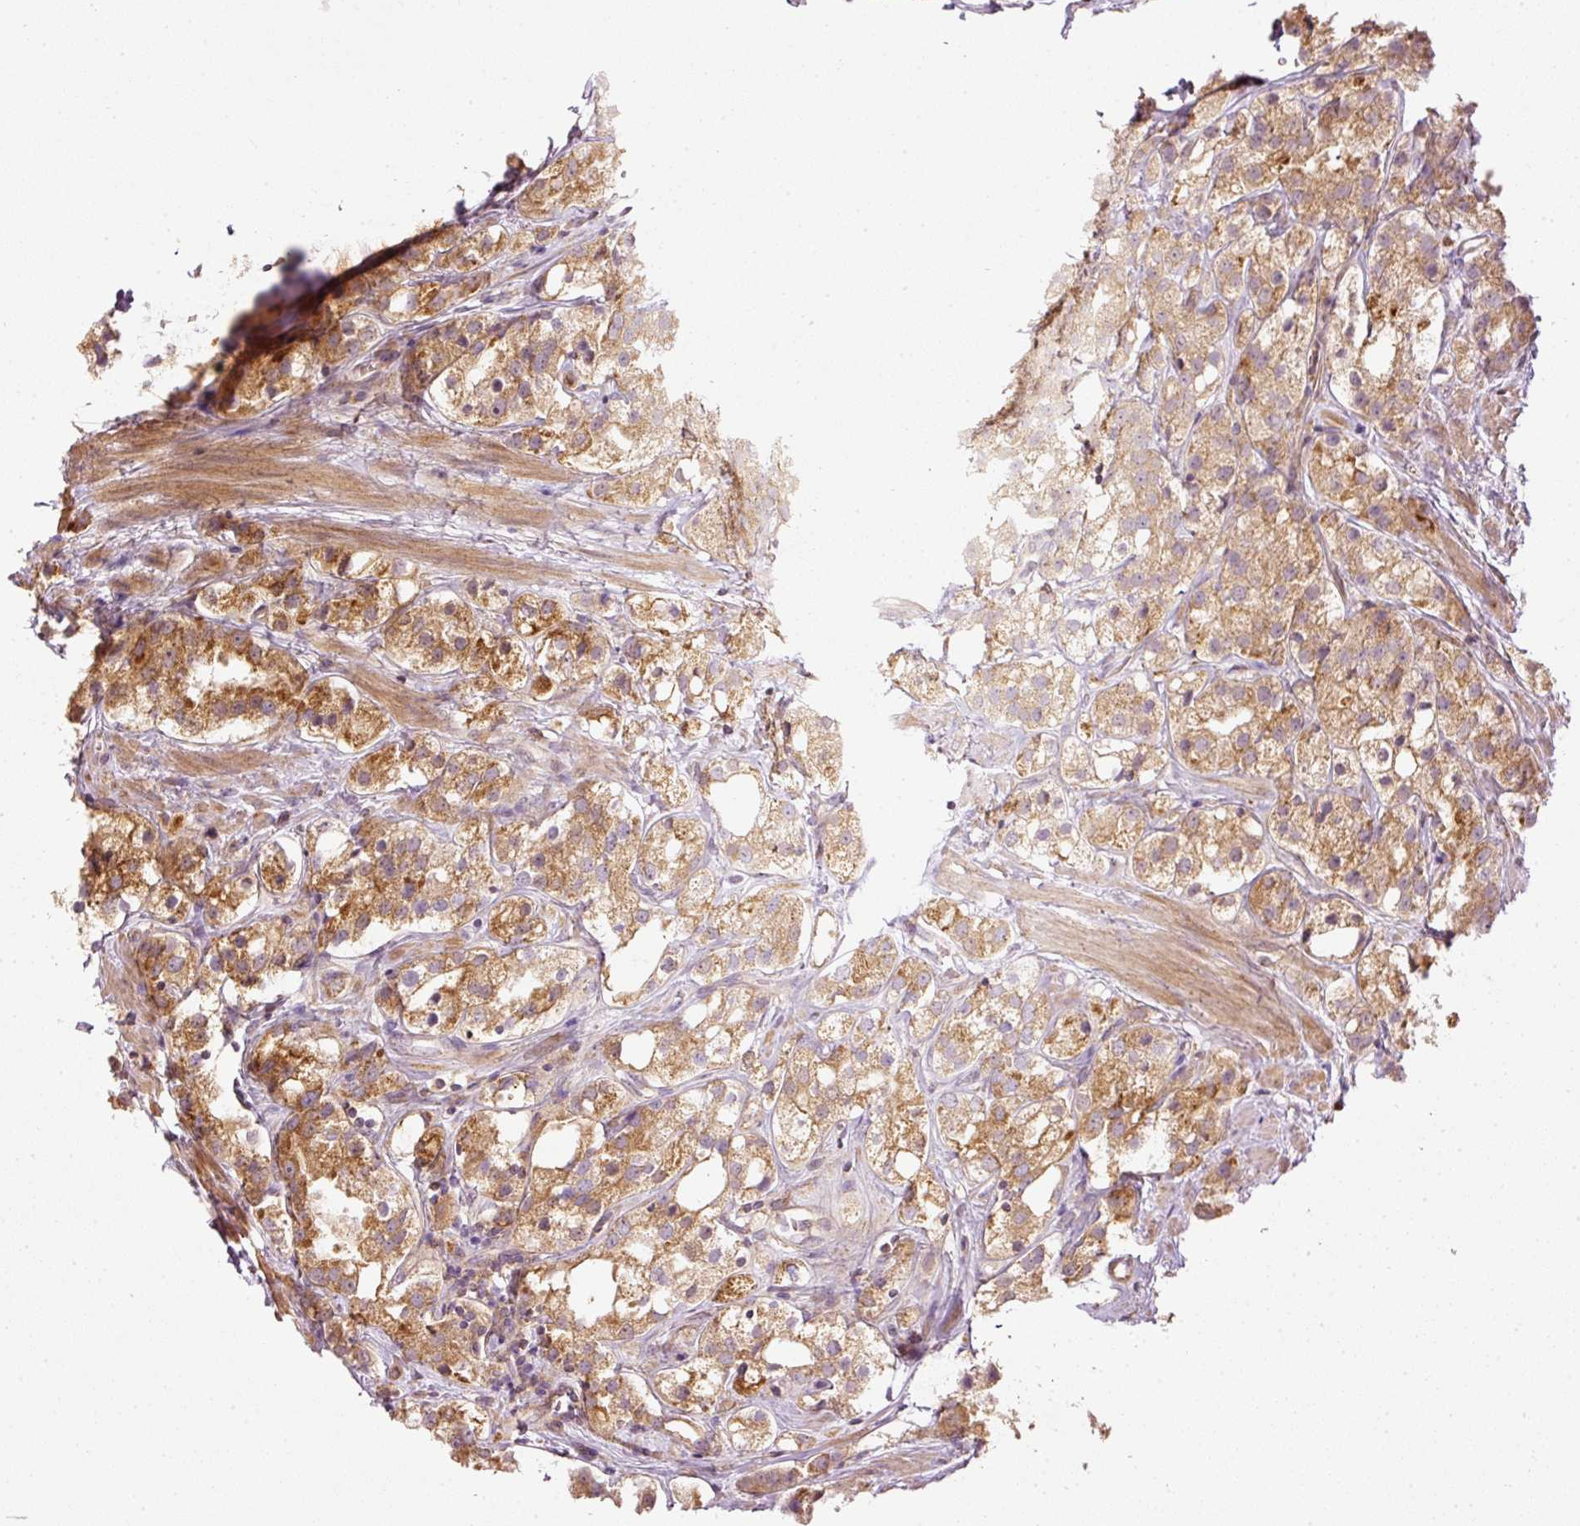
{"staining": {"intensity": "moderate", "quantity": ">75%", "location": "cytoplasmic/membranous"}, "tissue": "prostate cancer", "cell_type": "Tumor cells", "image_type": "cancer", "snomed": [{"axis": "morphology", "description": "Adenocarcinoma, NOS"}, {"axis": "topography", "description": "Prostate"}], "caption": "This micrograph displays IHC staining of adenocarcinoma (prostate), with medium moderate cytoplasmic/membranous positivity in approximately >75% of tumor cells.", "gene": "SERPING1", "patient": {"sex": "male", "age": 79}}